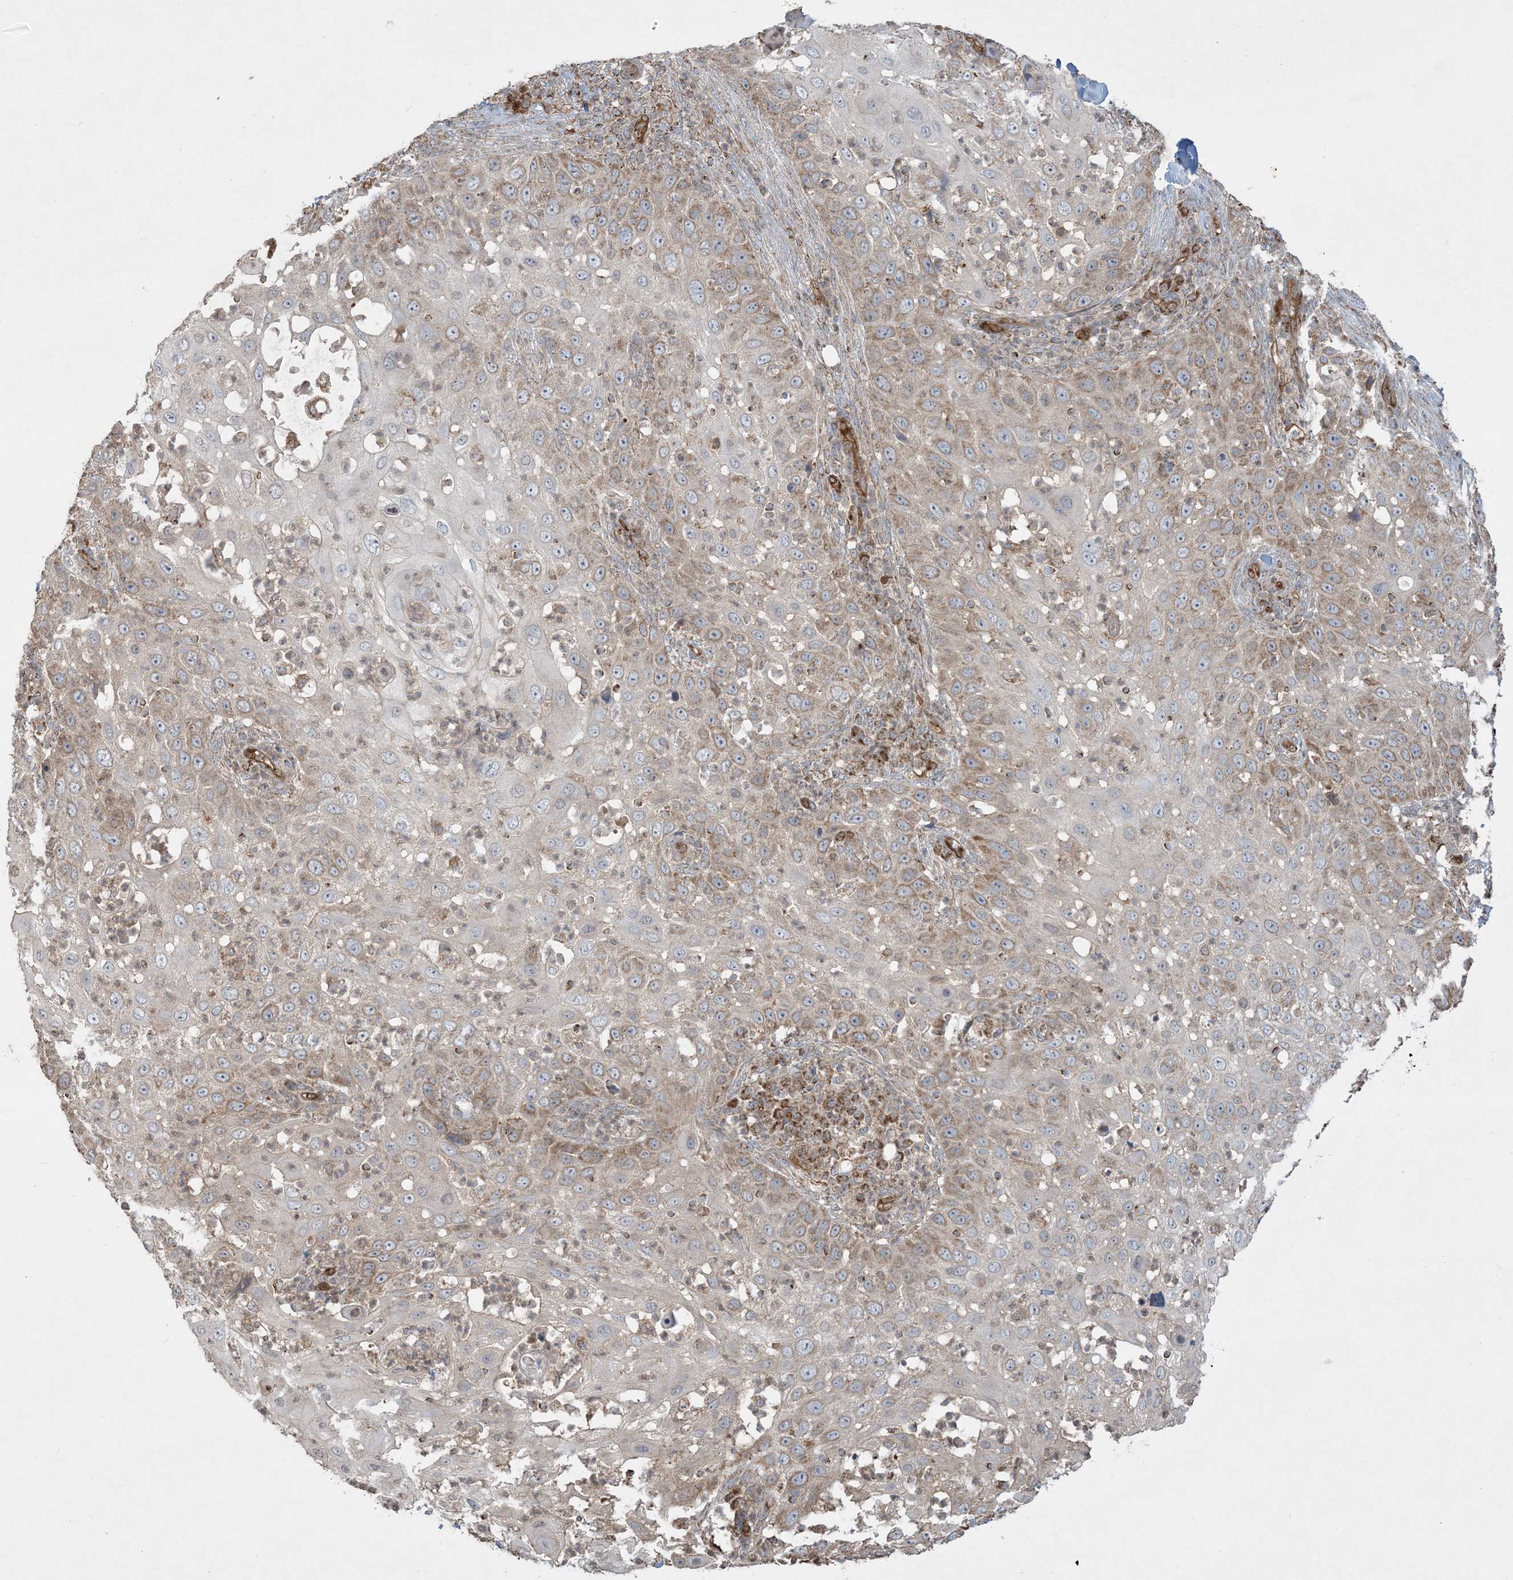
{"staining": {"intensity": "moderate", "quantity": ">75%", "location": "cytoplasmic/membranous"}, "tissue": "skin cancer", "cell_type": "Tumor cells", "image_type": "cancer", "snomed": [{"axis": "morphology", "description": "Squamous cell carcinoma, NOS"}, {"axis": "topography", "description": "Skin"}], "caption": "Tumor cells display medium levels of moderate cytoplasmic/membranous positivity in approximately >75% of cells in human skin squamous cell carcinoma.", "gene": "PPM1F", "patient": {"sex": "female", "age": 44}}